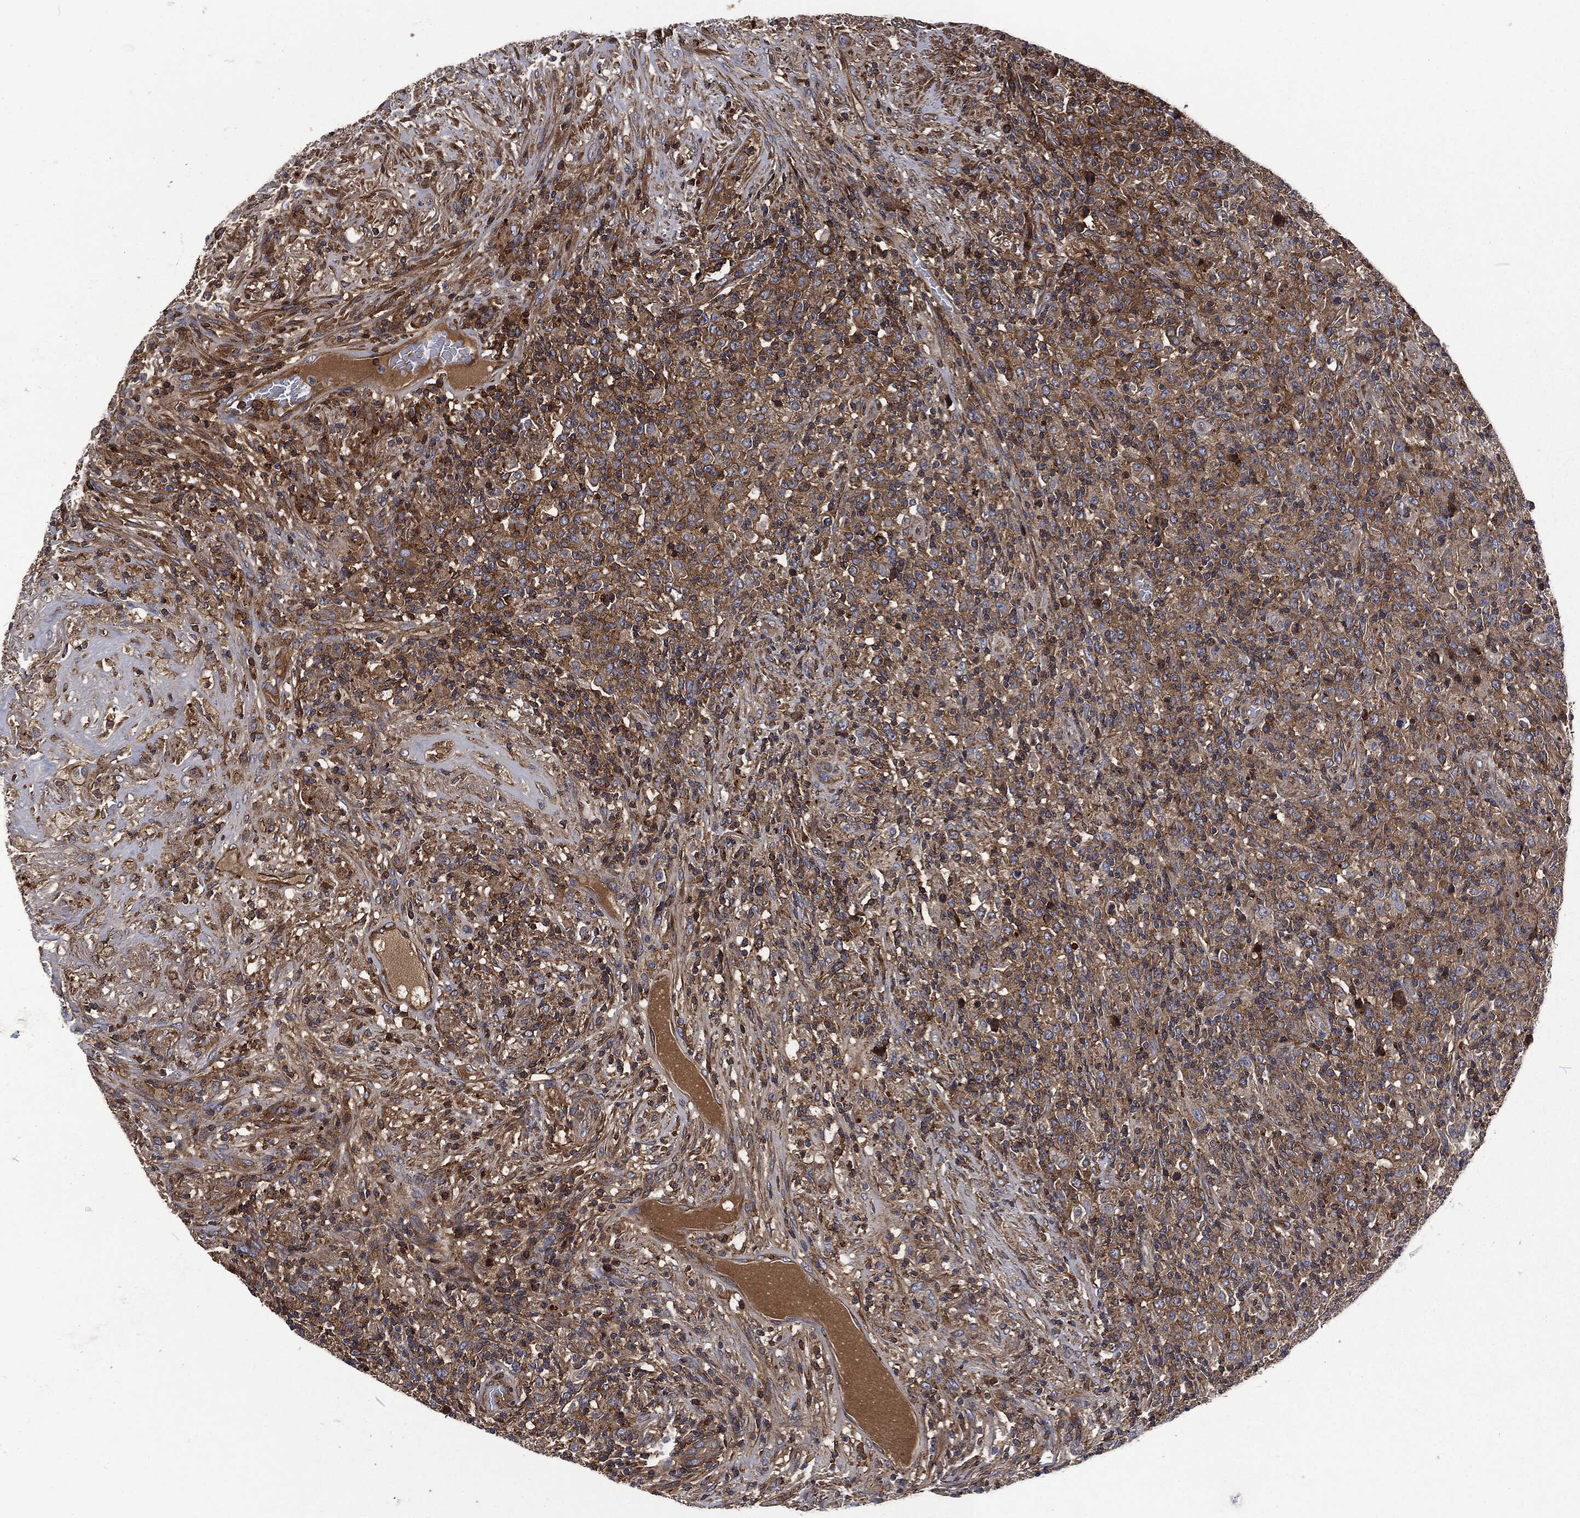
{"staining": {"intensity": "strong", "quantity": "25%-75%", "location": "cytoplasmic/membranous"}, "tissue": "lymphoma", "cell_type": "Tumor cells", "image_type": "cancer", "snomed": [{"axis": "morphology", "description": "Malignant lymphoma, non-Hodgkin's type, High grade"}, {"axis": "topography", "description": "Lung"}], "caption": "Brown immunohistochemical staining in lymphoma exhibits strong cytoplasmic/membranous positivity in about 25%-75% of tumor cells.", "gene": "LGALS9", "patient": {"sex": "male", "age": 79}}